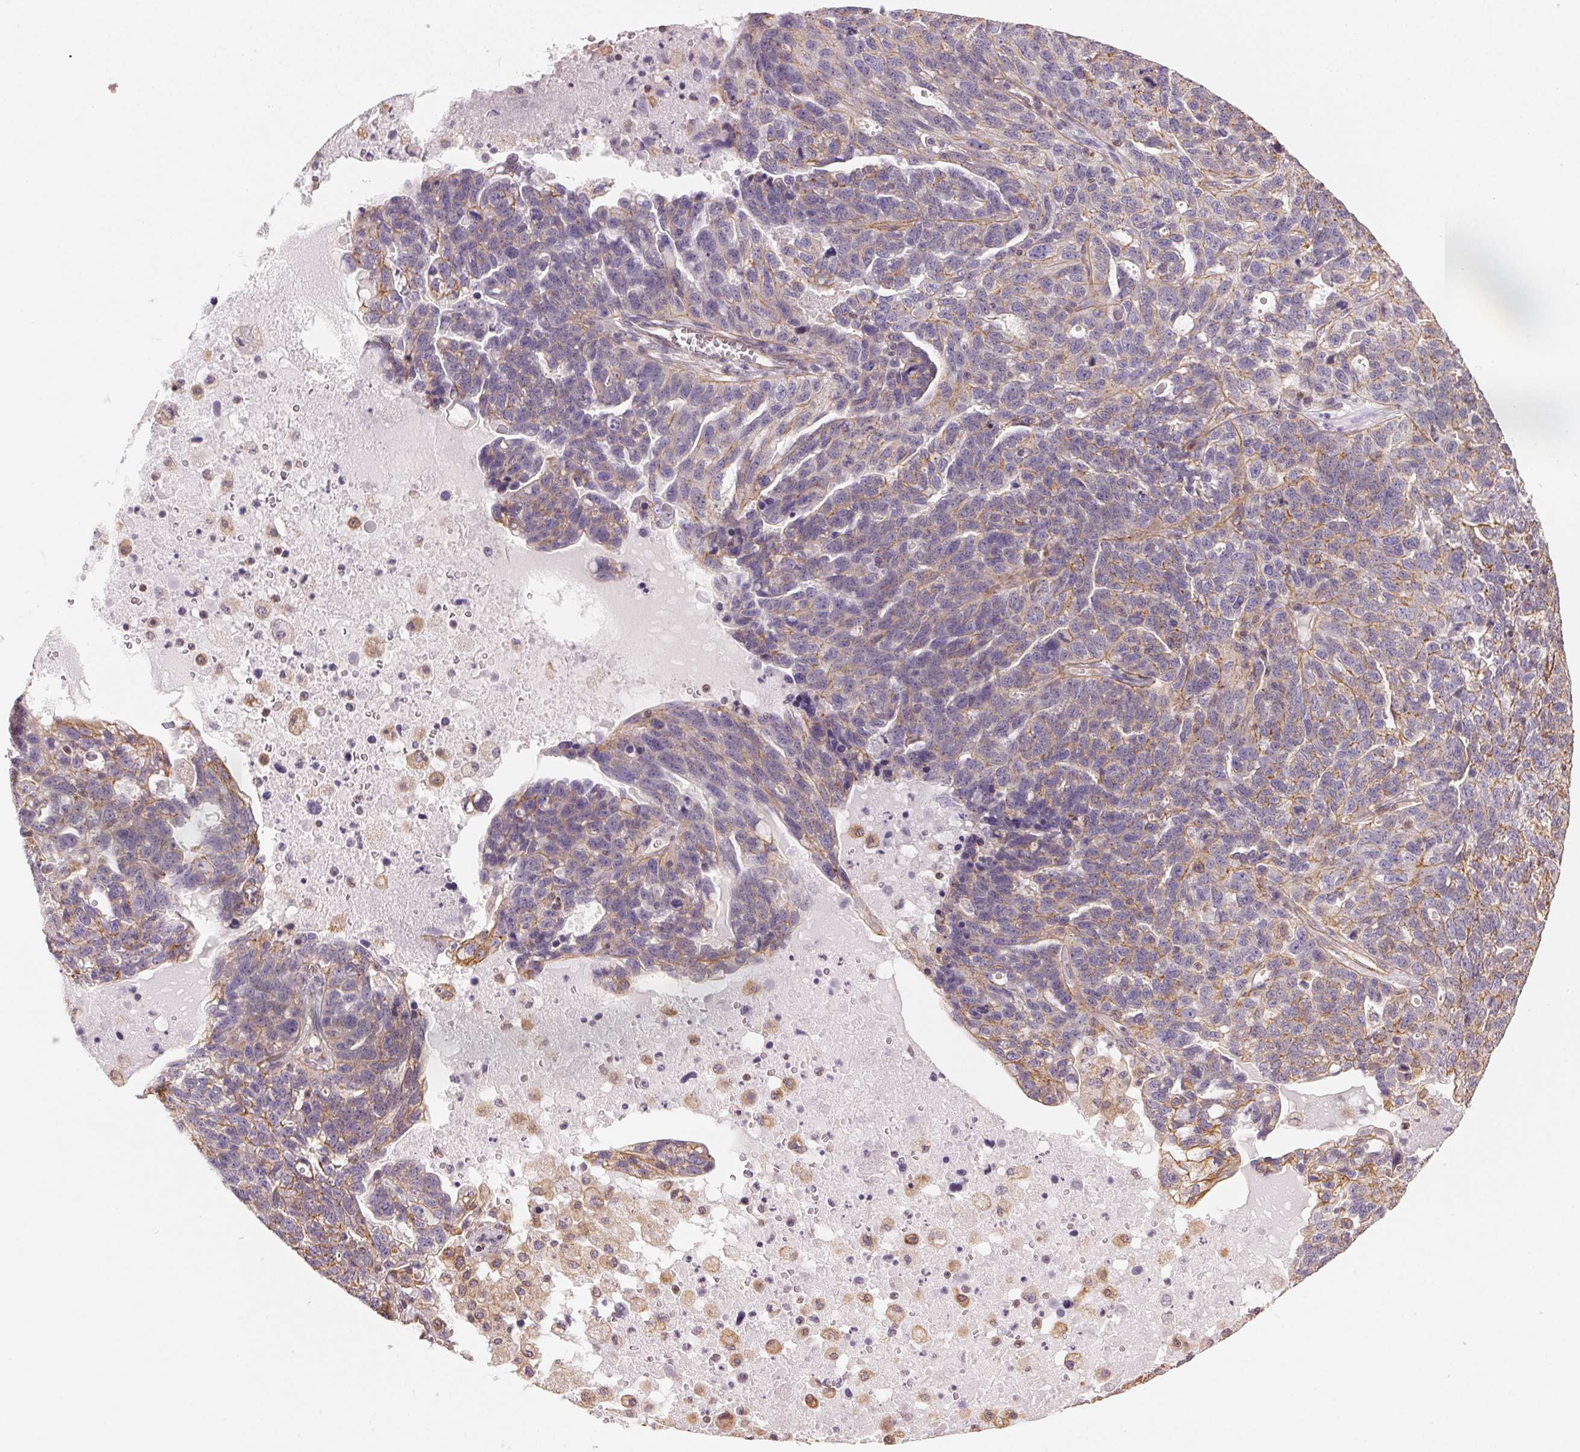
{"staining": {"intensity": "negative", "quantity": "none", "location": "none"}, "tissue": "ovarian cancer", "cell_type": "Tumor cells", "image_type": "cancer", "snomed": [{"axis": "morphology", "description": "Cystadenocarcinoma, serous, NOS"}, {"axis": "topography", "description": "Ovary"}], "caption": "IHC histopathology image of neoplastic tissue: serous cystadenocarcinoma (ovarian) stained with DAB (3,3'-diaminobenzidine) exhibits no significant protein expression in tumor cells. (Brightfield microscopy of DAB (3,3'-diaminobenzidine) immunohistochemistry at high magnification).", "gene": "PLA2G4F", "patient": {"sex": "female", "age": 71}}